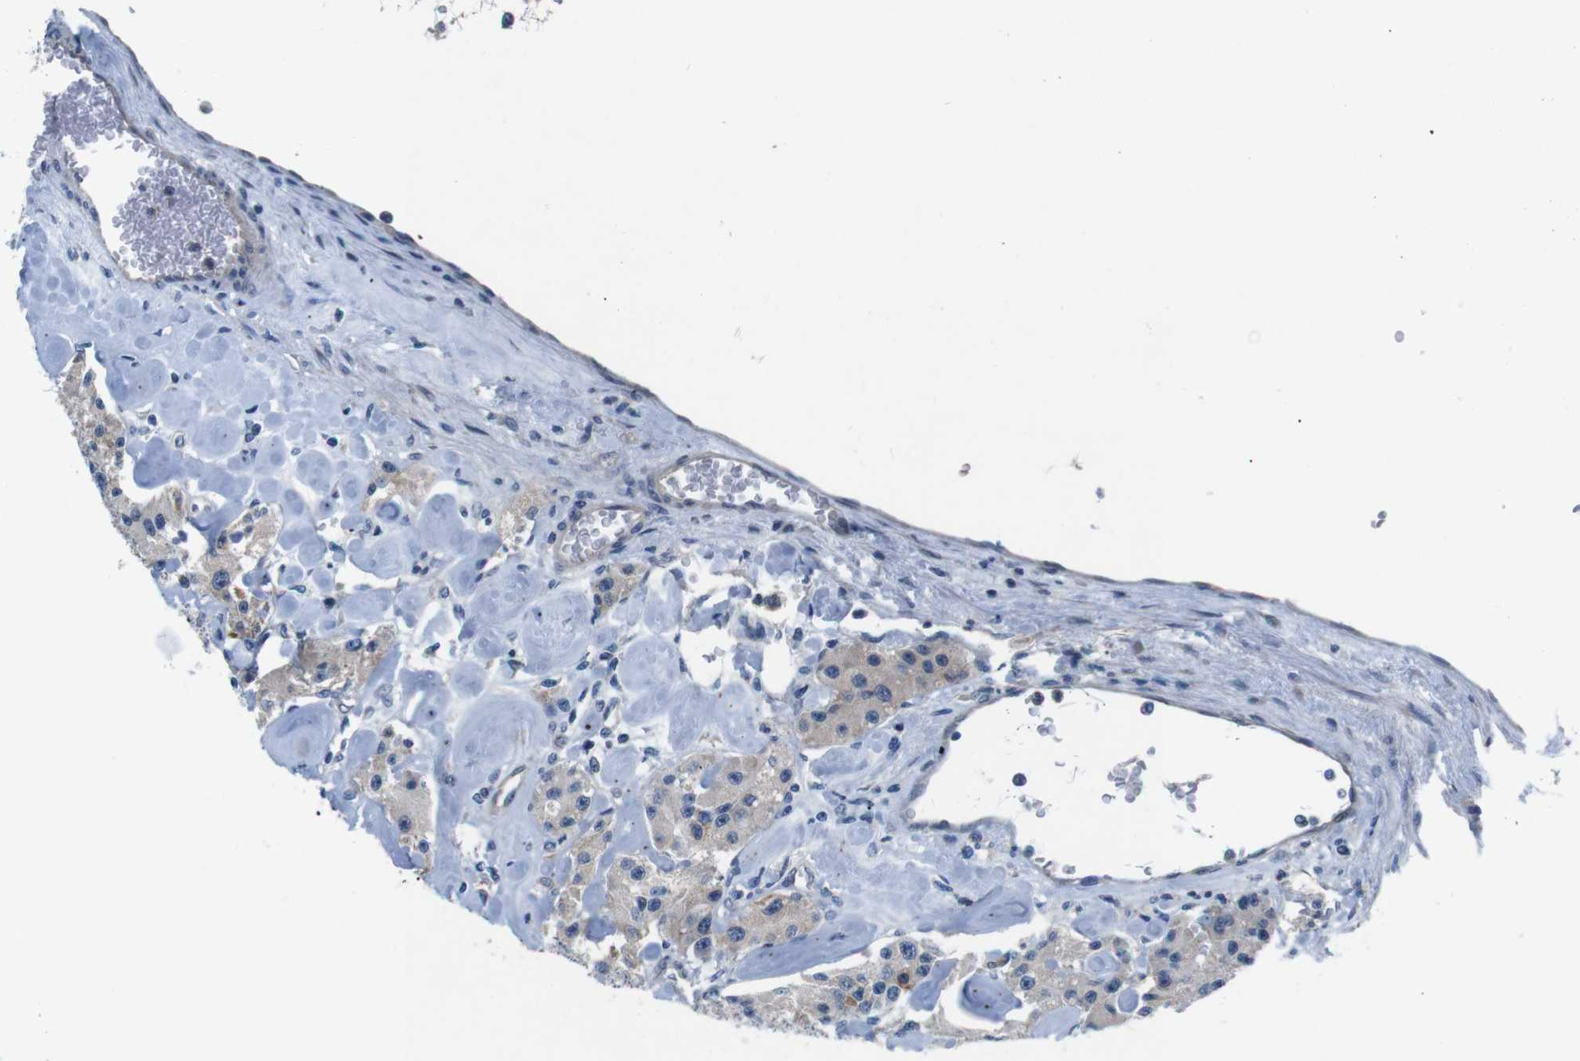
{"staining": {"intensity": "weak", "quantity": ">75%", "location": "cytoplasmic/membranous"}, "tissue": "carcinoid", "cell_type": "Tumor cells", "image_type": "cancer", "snomed": [{"axis": "morphology", "description": "Carcinoid, malignant, NOS"}, {"axis": "topography", "description": "Pancreas"}], "caption": "Malignant carcinoid tissue shows weak cytoplasmic/membranous positivity in approximately >75% of tumor cells, visualized by immunohistochemistry. (brown staining indicates protein expression, while blue staining denotes nuclei).", "gene": "JAK1", "patient": {"sex": "male", "age": 41}}